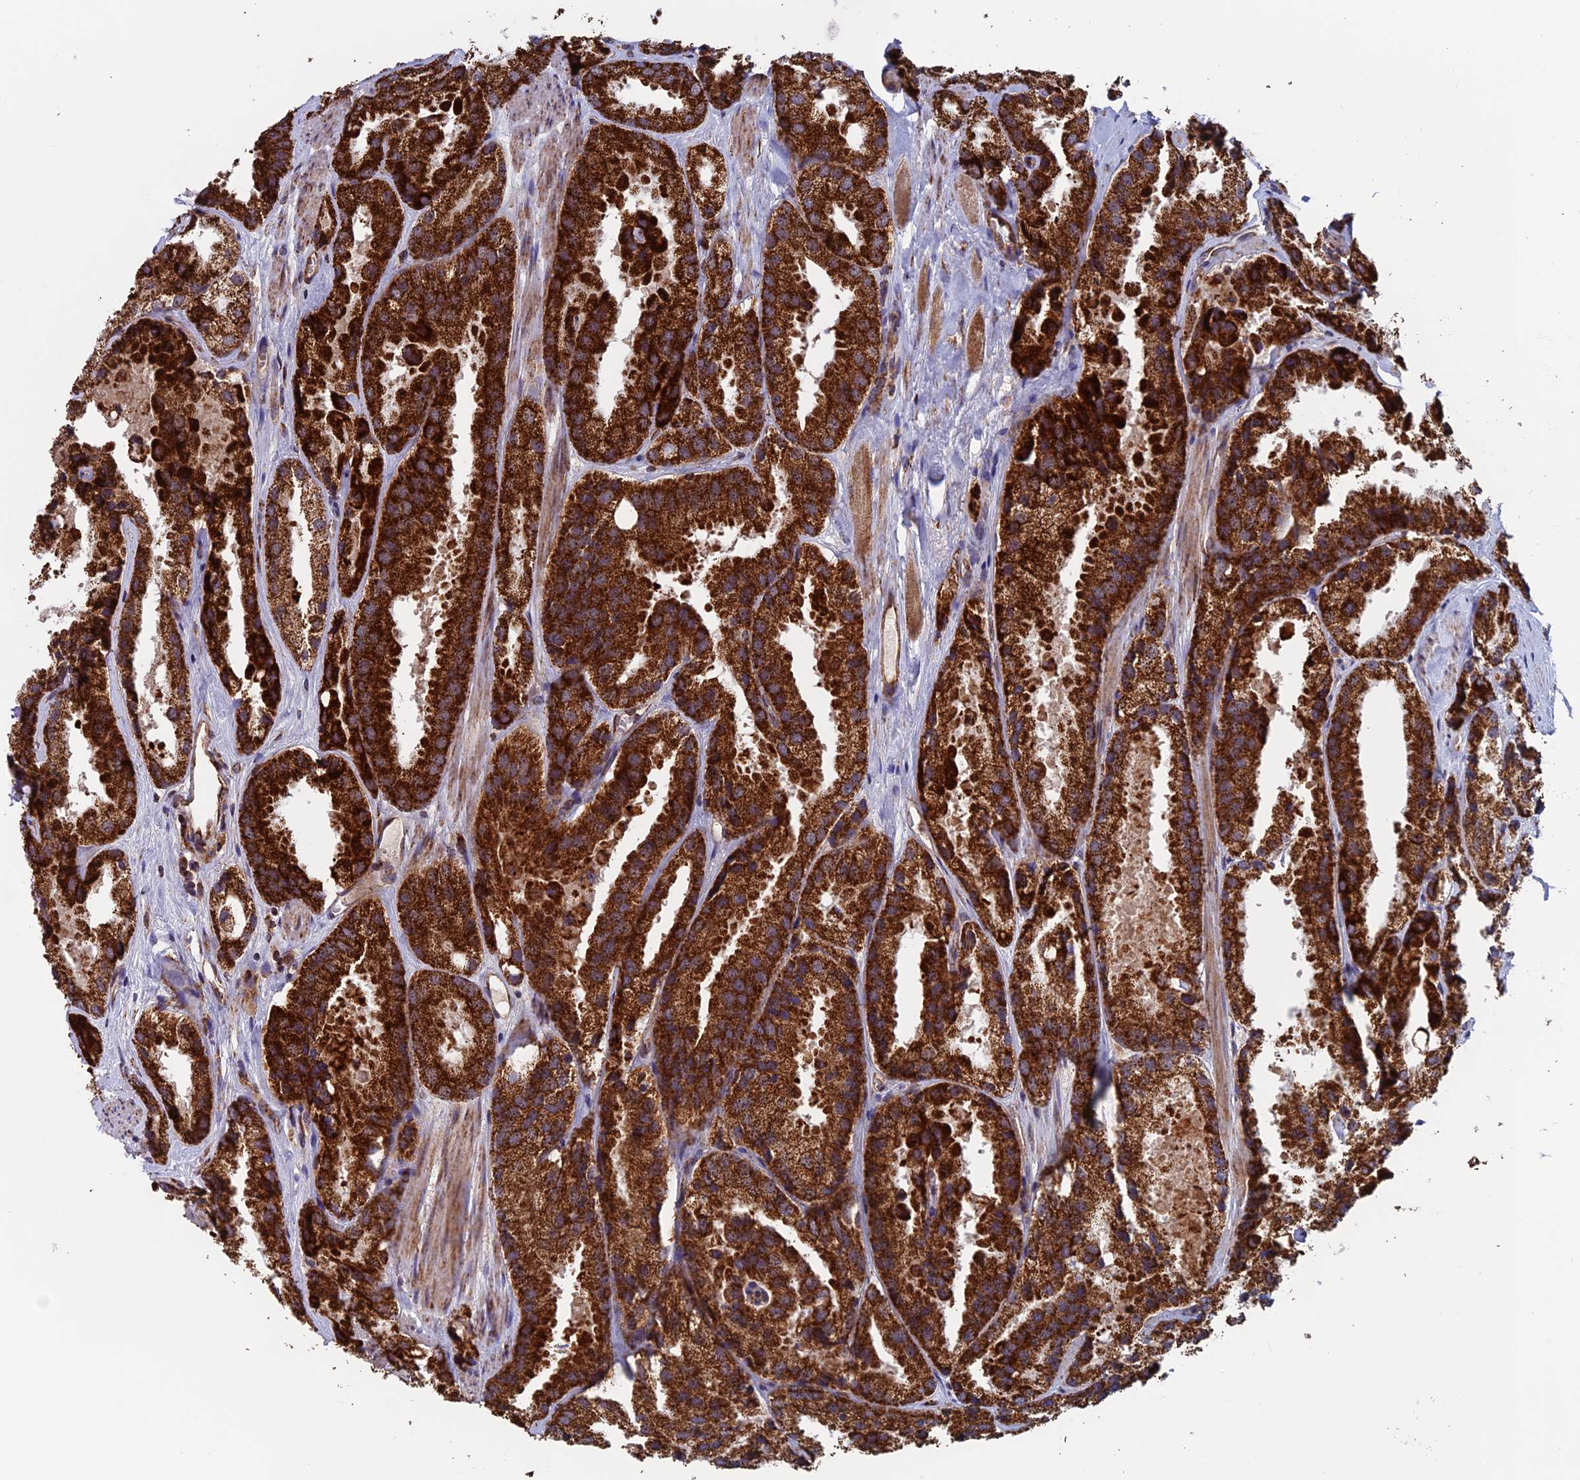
{"staining": {"intensity": "strong", "quantity": ">75%", "location": "cytoplasmic/membranous"}, "tissue": "prostate cancer", "cell_type": "Tumor cells", "image_type": "cancer", "snomed": [{"axis": "morphology", "description": "Adenocarcinoma, High grade"}, {"axis": "topography", "description": "Prostate"}], "caption": "Protein analysis of prostate cancer (adenocarcinoma (high-grade)) tissue reveals strong cytoplasmic/membranous staining in approximately >75% of tumor cells.", "gene": "DTYMK", "patient": {"sex": "male", "age": 66}}